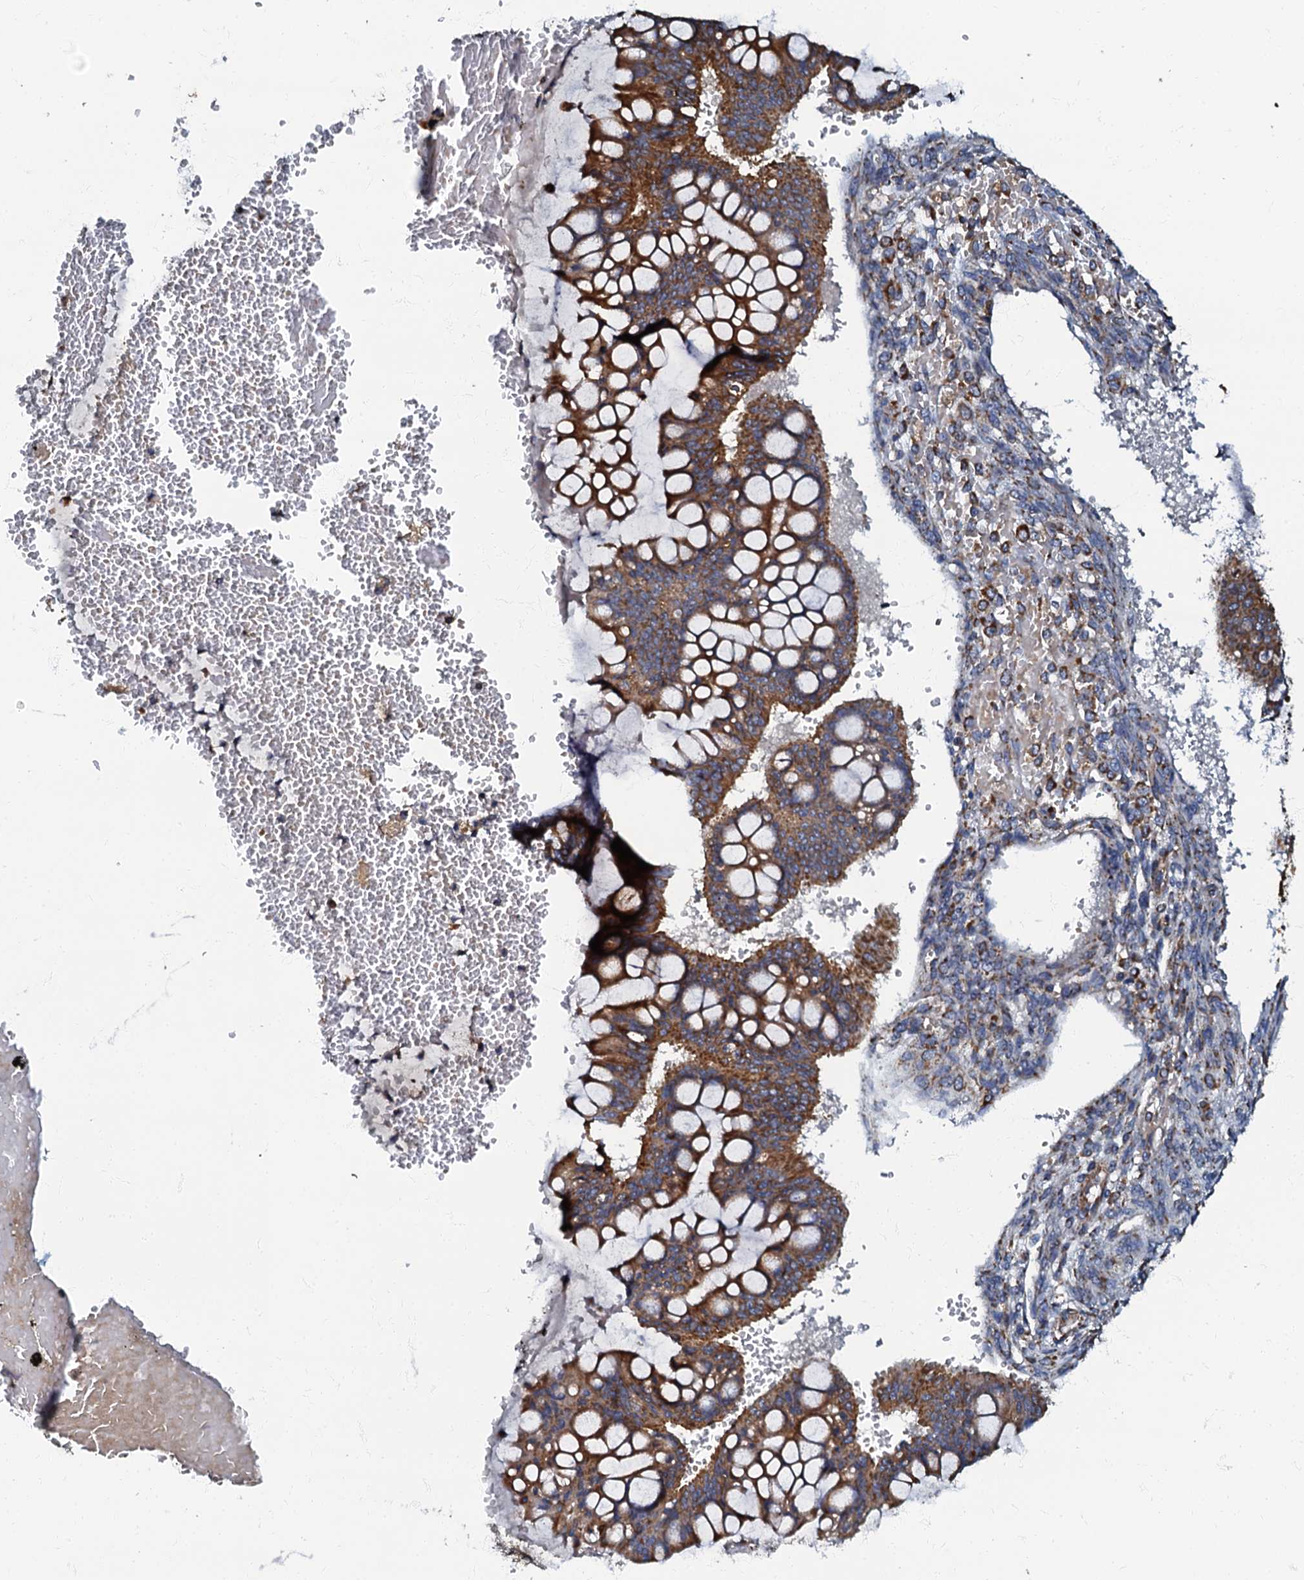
{"staining": {"intensity": "strong", "quantity": ">75%", "location": "cytoplasmic/membranous"}, "tissue": "ovarian cancer", "cell_type": "Tumor cells", "image_type": "cancer", "snomed": [{"axis": "morphology", "description": "Cystadenocarcinoma, mucinous, NOS"}, {"axis": "topography", "description": "Ovary"}], "caption": "This is an image of immunohistochemistry (IHC) staining of mucinous cystadenocarcinoma (ovarian), which shows strong staining in the cytoplasmic/membranous of tumor cells.", "gene": "NDUFA12", "patient": {"sex": "female", "age": 73}}